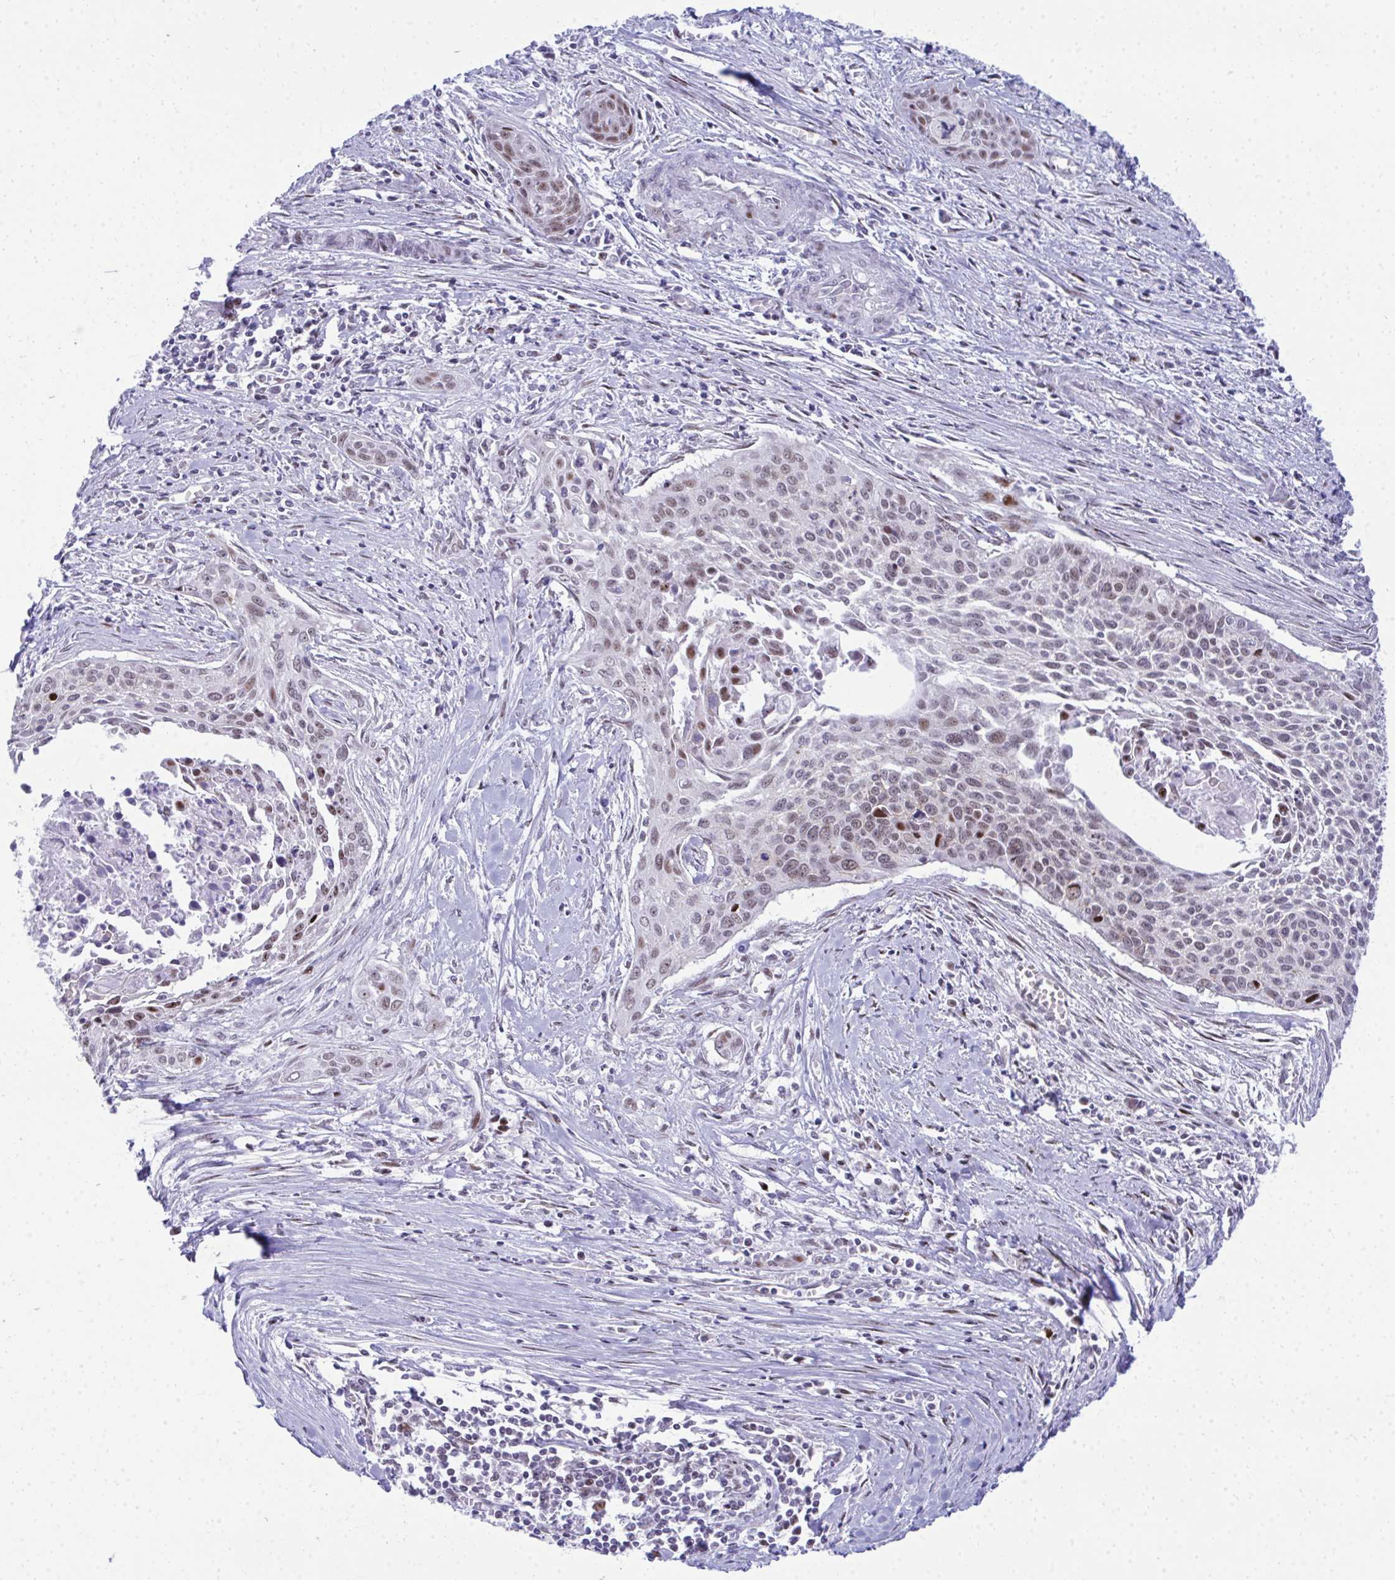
{"staining": {"intensity": "moderate", "quantity": "<25%", "location": "nuclear"}, "tissue": "cervical cancer", "cell_type": "Tumor cells", "image_type": "cancer", "snomed": [{"axis": "morphology", "description": "Squamous cell carcinoma, NOS"}, {"axis": "topography", "description": "Cervix"}], "caption": "The photomicrograph exhibits staining of cervical cancer (squamous cell carcinoma), revealing moderate nuclear protein positivity (brown color) within tumor cells.", "gene": "GLDN", "patient": {"sex": "female", "age": 55}}